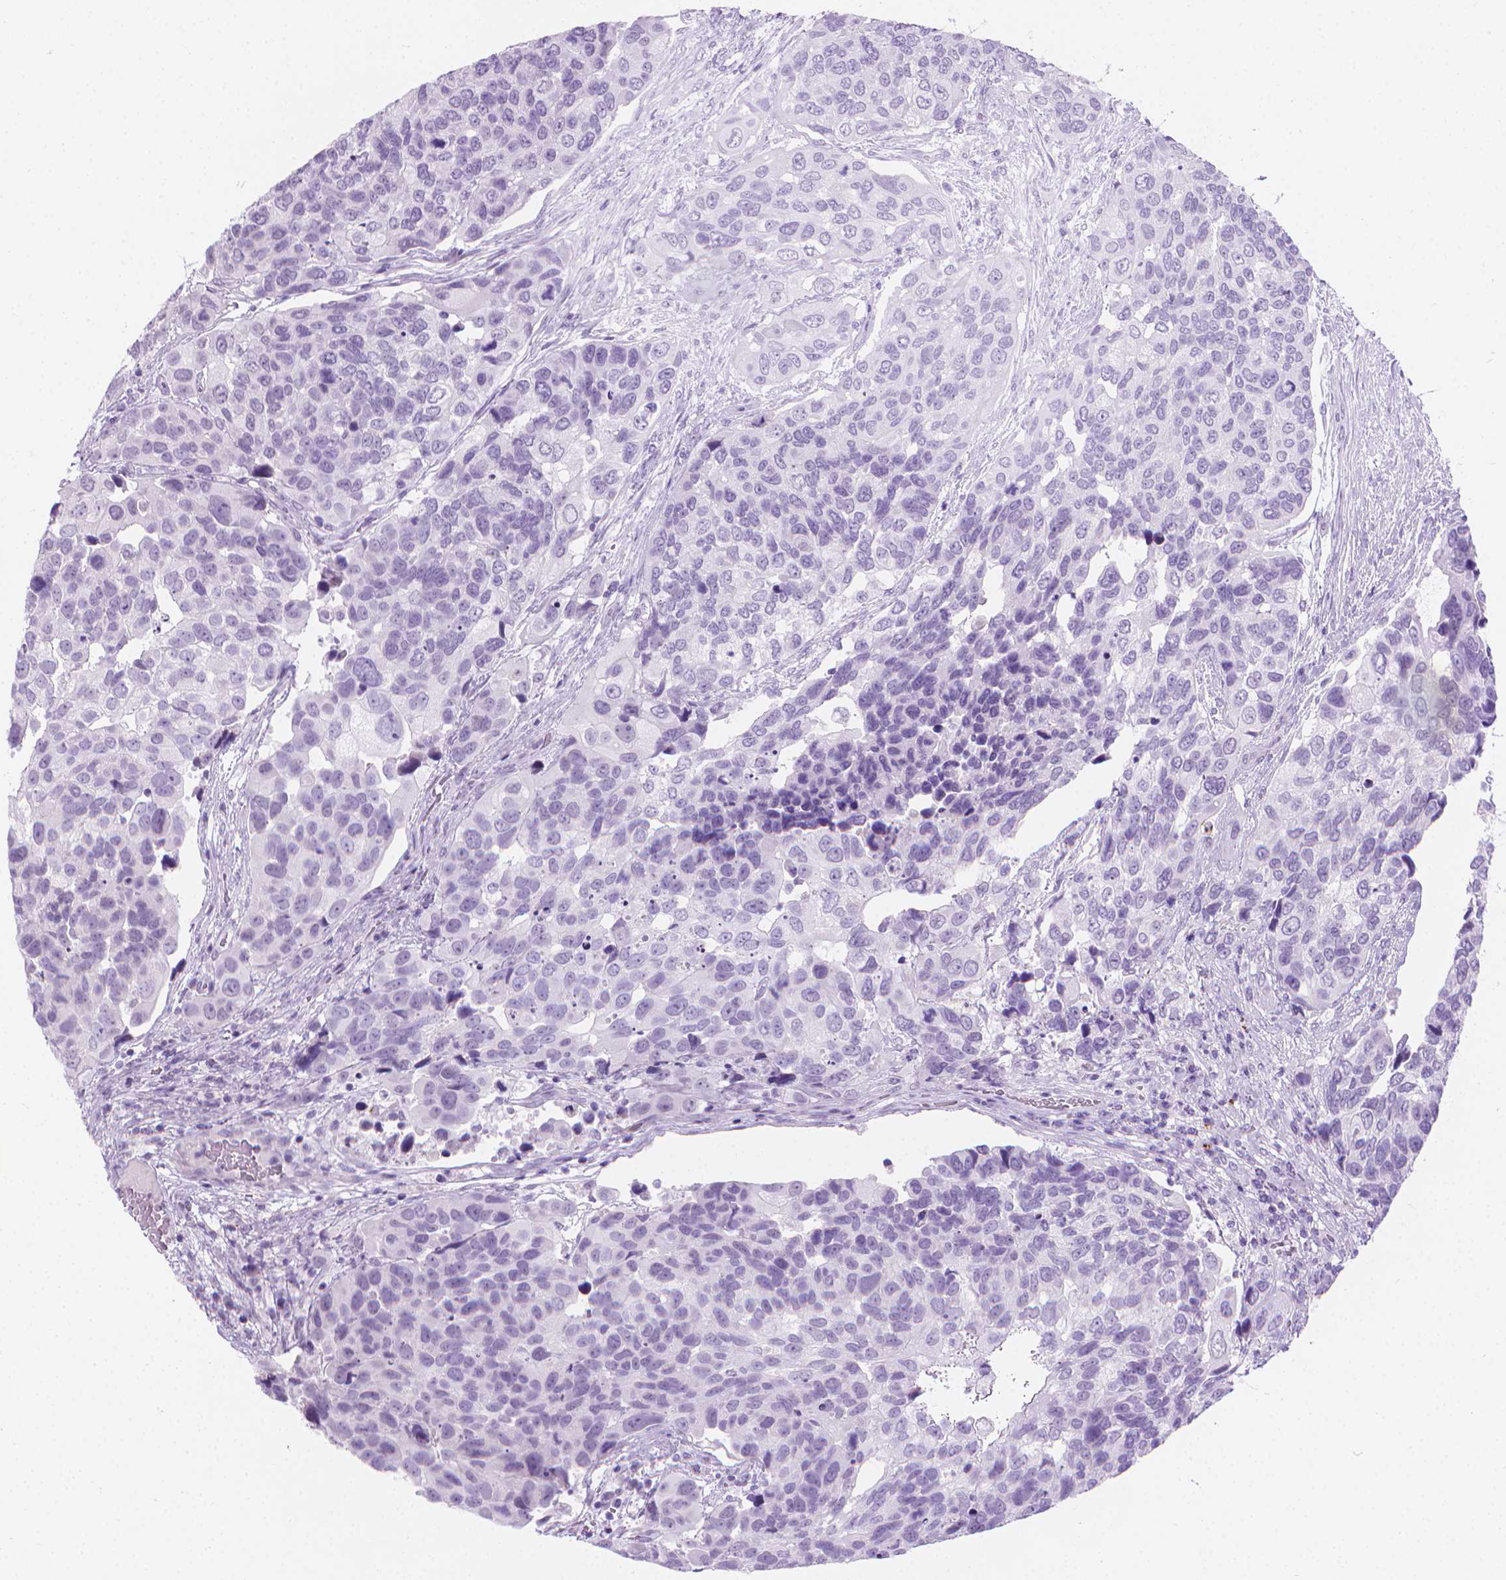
{"staining": {"intensity": "negative", "quantity": "none", "location": "none"}, "tissue": "urothelial cancer", "cell_type": "Tumor cells", "image_type": "cancer", "snomed": [{"axis": "morphology", "description": "Urothelial carcinoma, High grade"}, {"axis": "topography", "description": "Urinary bladder"}], "caption": "This is a image of IHC staining of urothelial cancer, which shows no positivity in tumor cells.", "gene": "CFAP52", "patient": {"sex": "male", "age": 60}}